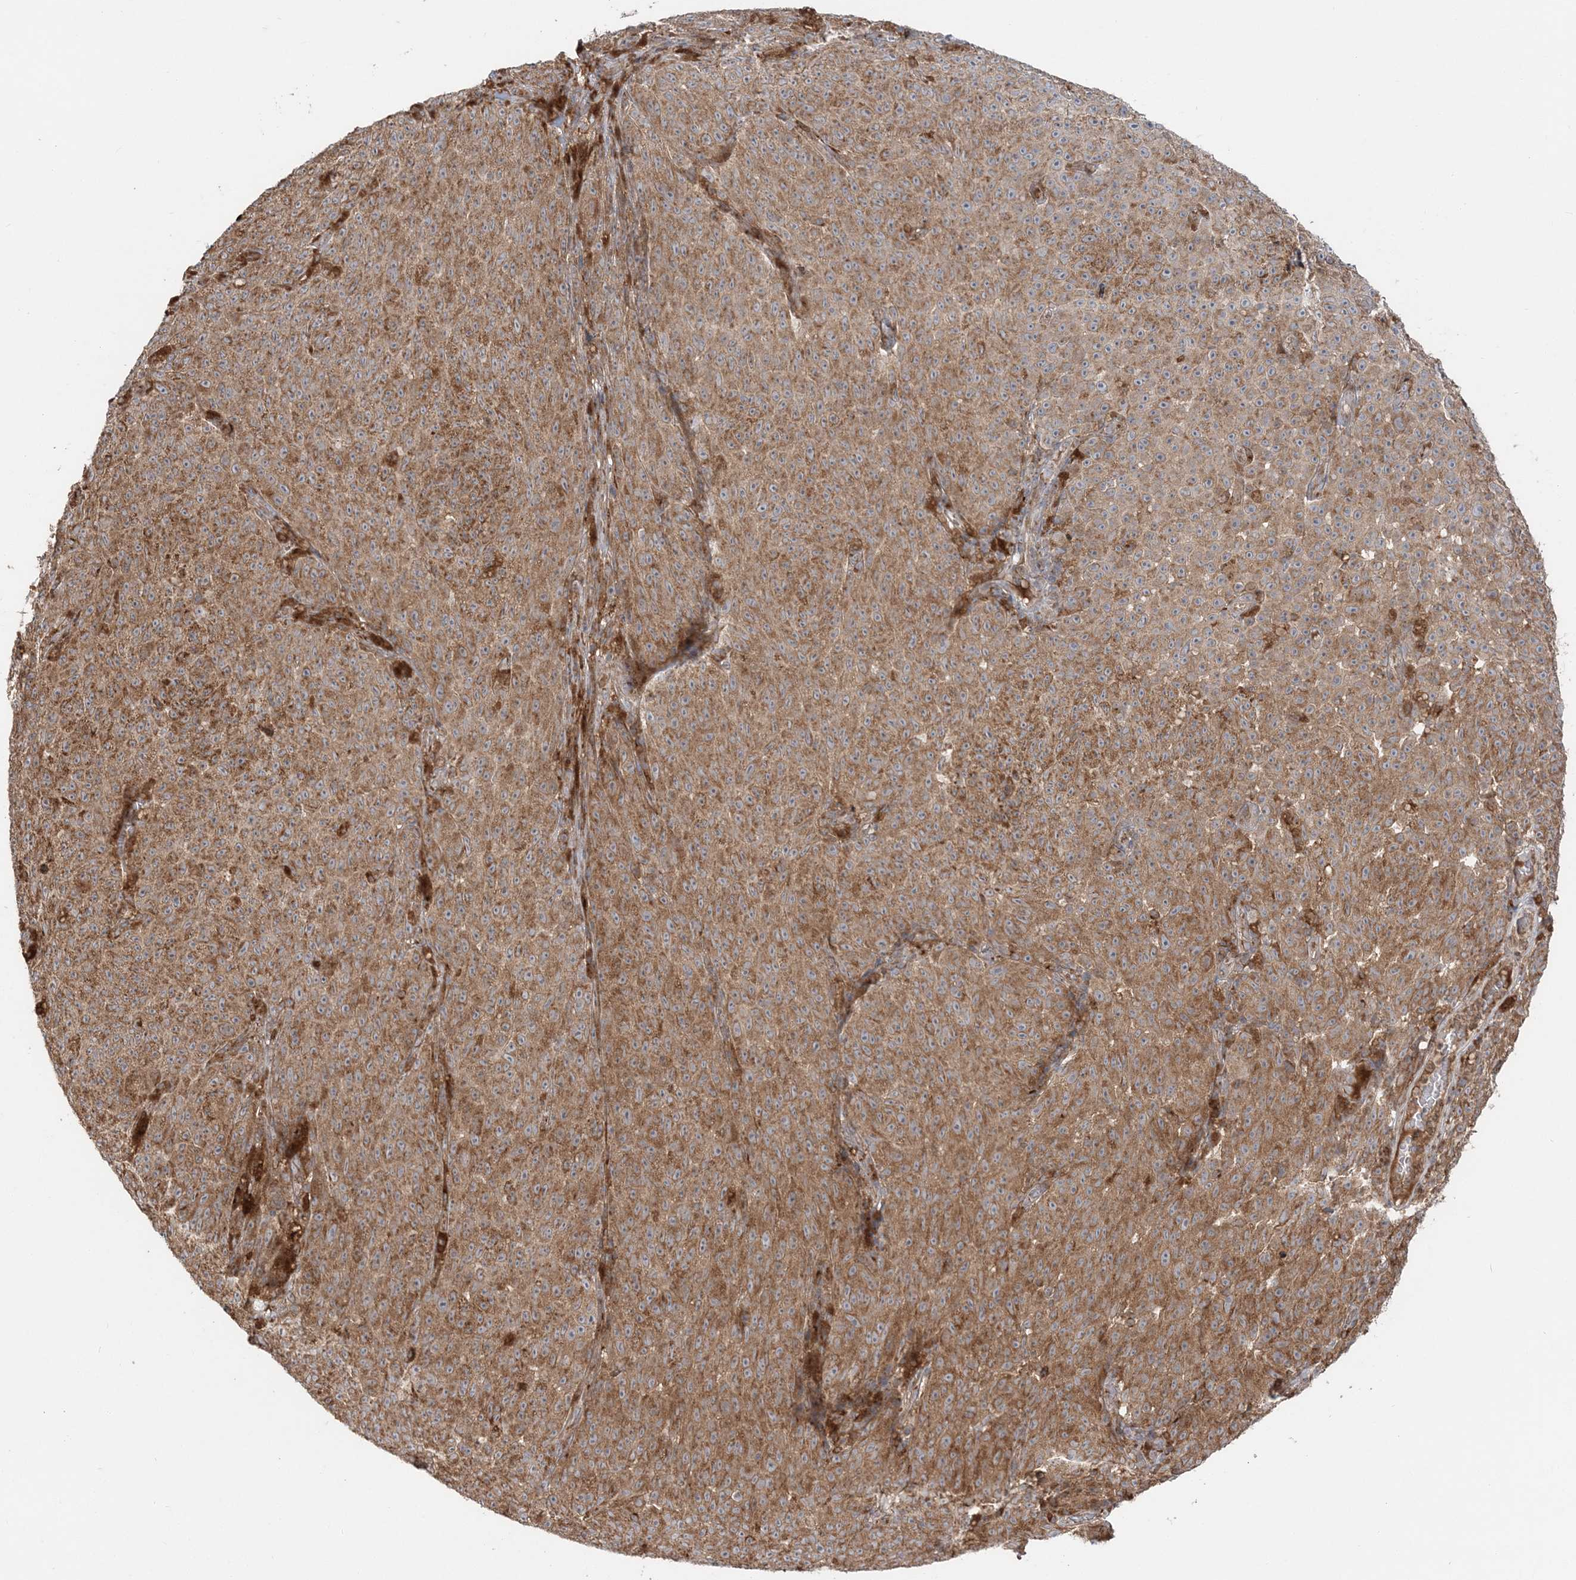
{"staining": {"intensity": "moderate", "quantity": ">75%", "location": "cytoplasmic/membranous"}, "tissue": "melanoma", "cell_type": "Tumor cells", "image_type": "cancer", "snomed": [{"axis": "morphology", "description": "Malignant melanoma, NOS"}, {"axis": "topography", "description": "Skin"}], "caption": "This micrograph exhibits immunohistochemistry (IHC) staining of human malignant melanoma, with medium moderate cytoplasmic/membranous staining in approximately >75% of tumor cells.", "gene": "ABCC3", "patient": {"sex": "female", "age": 82}}